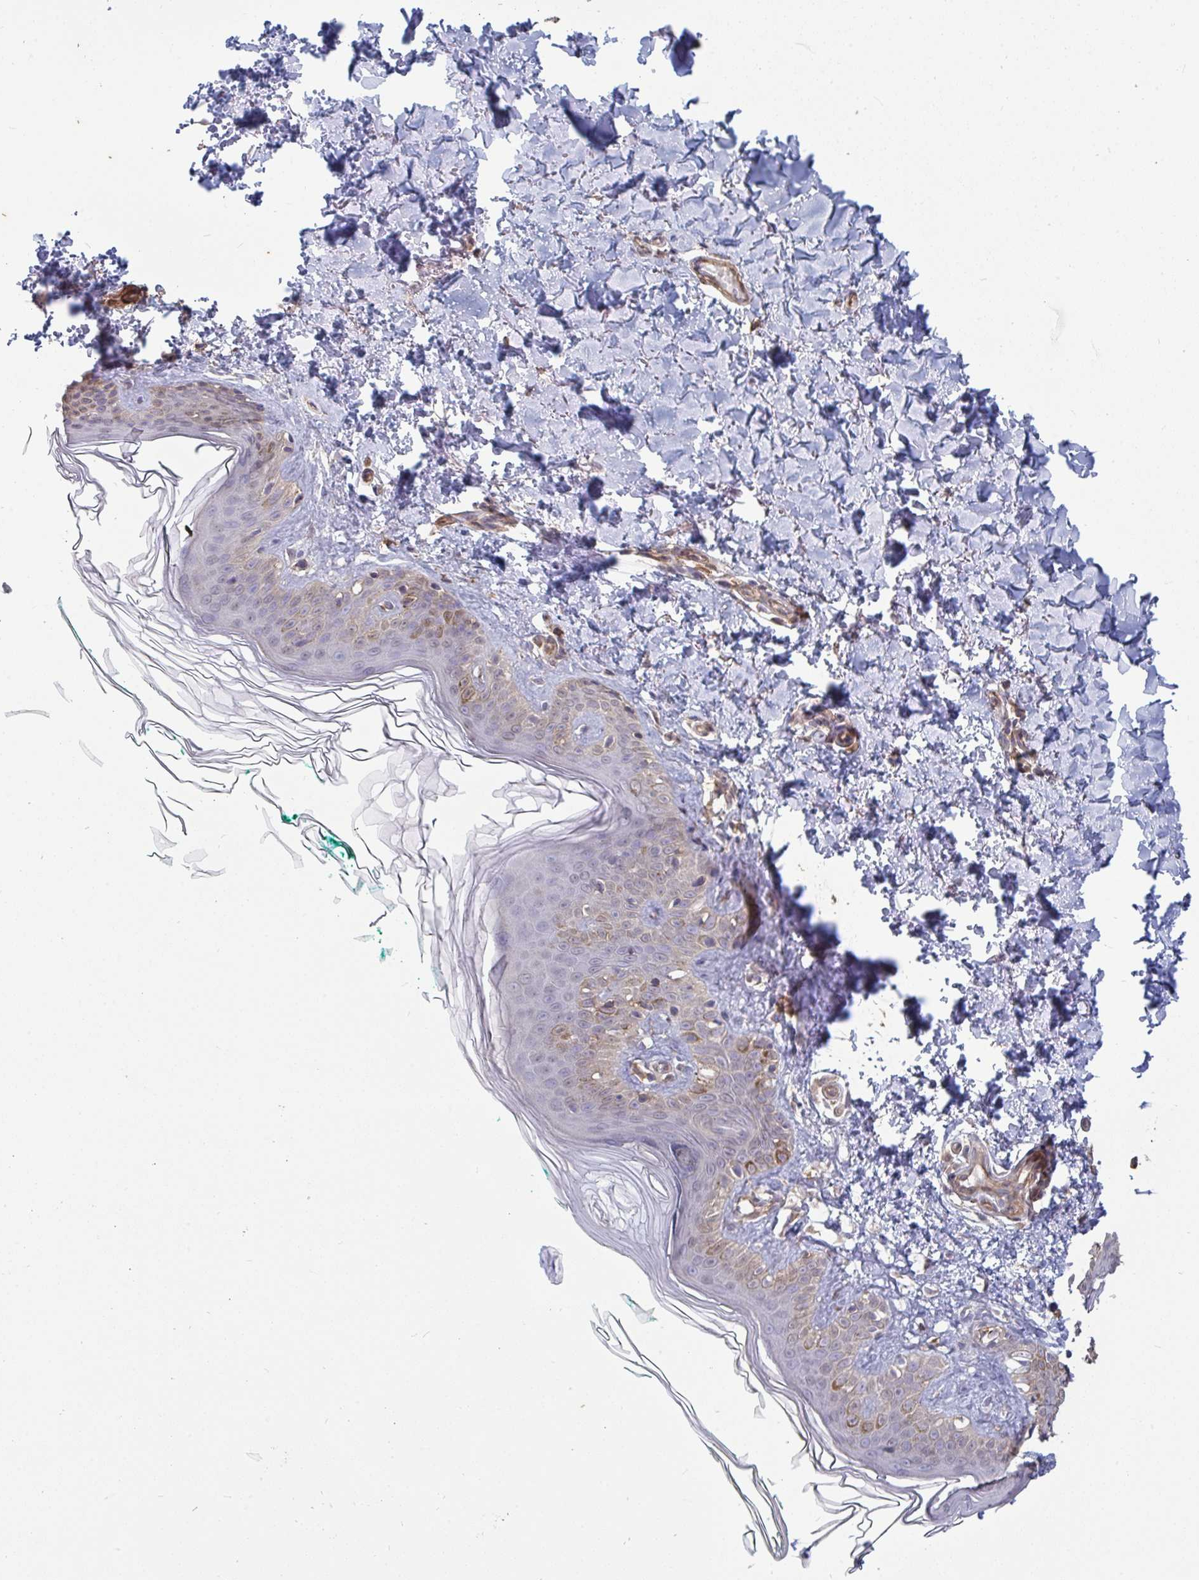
{"staining": {"intensity": "weak", "quantity": ">75%", "location": "cytoplasmic/membranous"}, "tissue": "skin", "cell_type": "Fibroblasts", "image_type": "normal", "snomed": [{"axis": "morphology", "description": "Normal tissue, NOS"}, {"axis": "topography", "description": "Skin"}, {"axis": "topography", "description": "Peripheral nerve tissue"}], "caption": "Immunohistochemistry histopathology image of benign skin stained for a protein (brown), which reveals low levels of weak cytoplasmic/membranous expression in approximately >75% of fibroblasts.", "gene": "ISCU", "patient": {"sex": "female", "age": 45}}